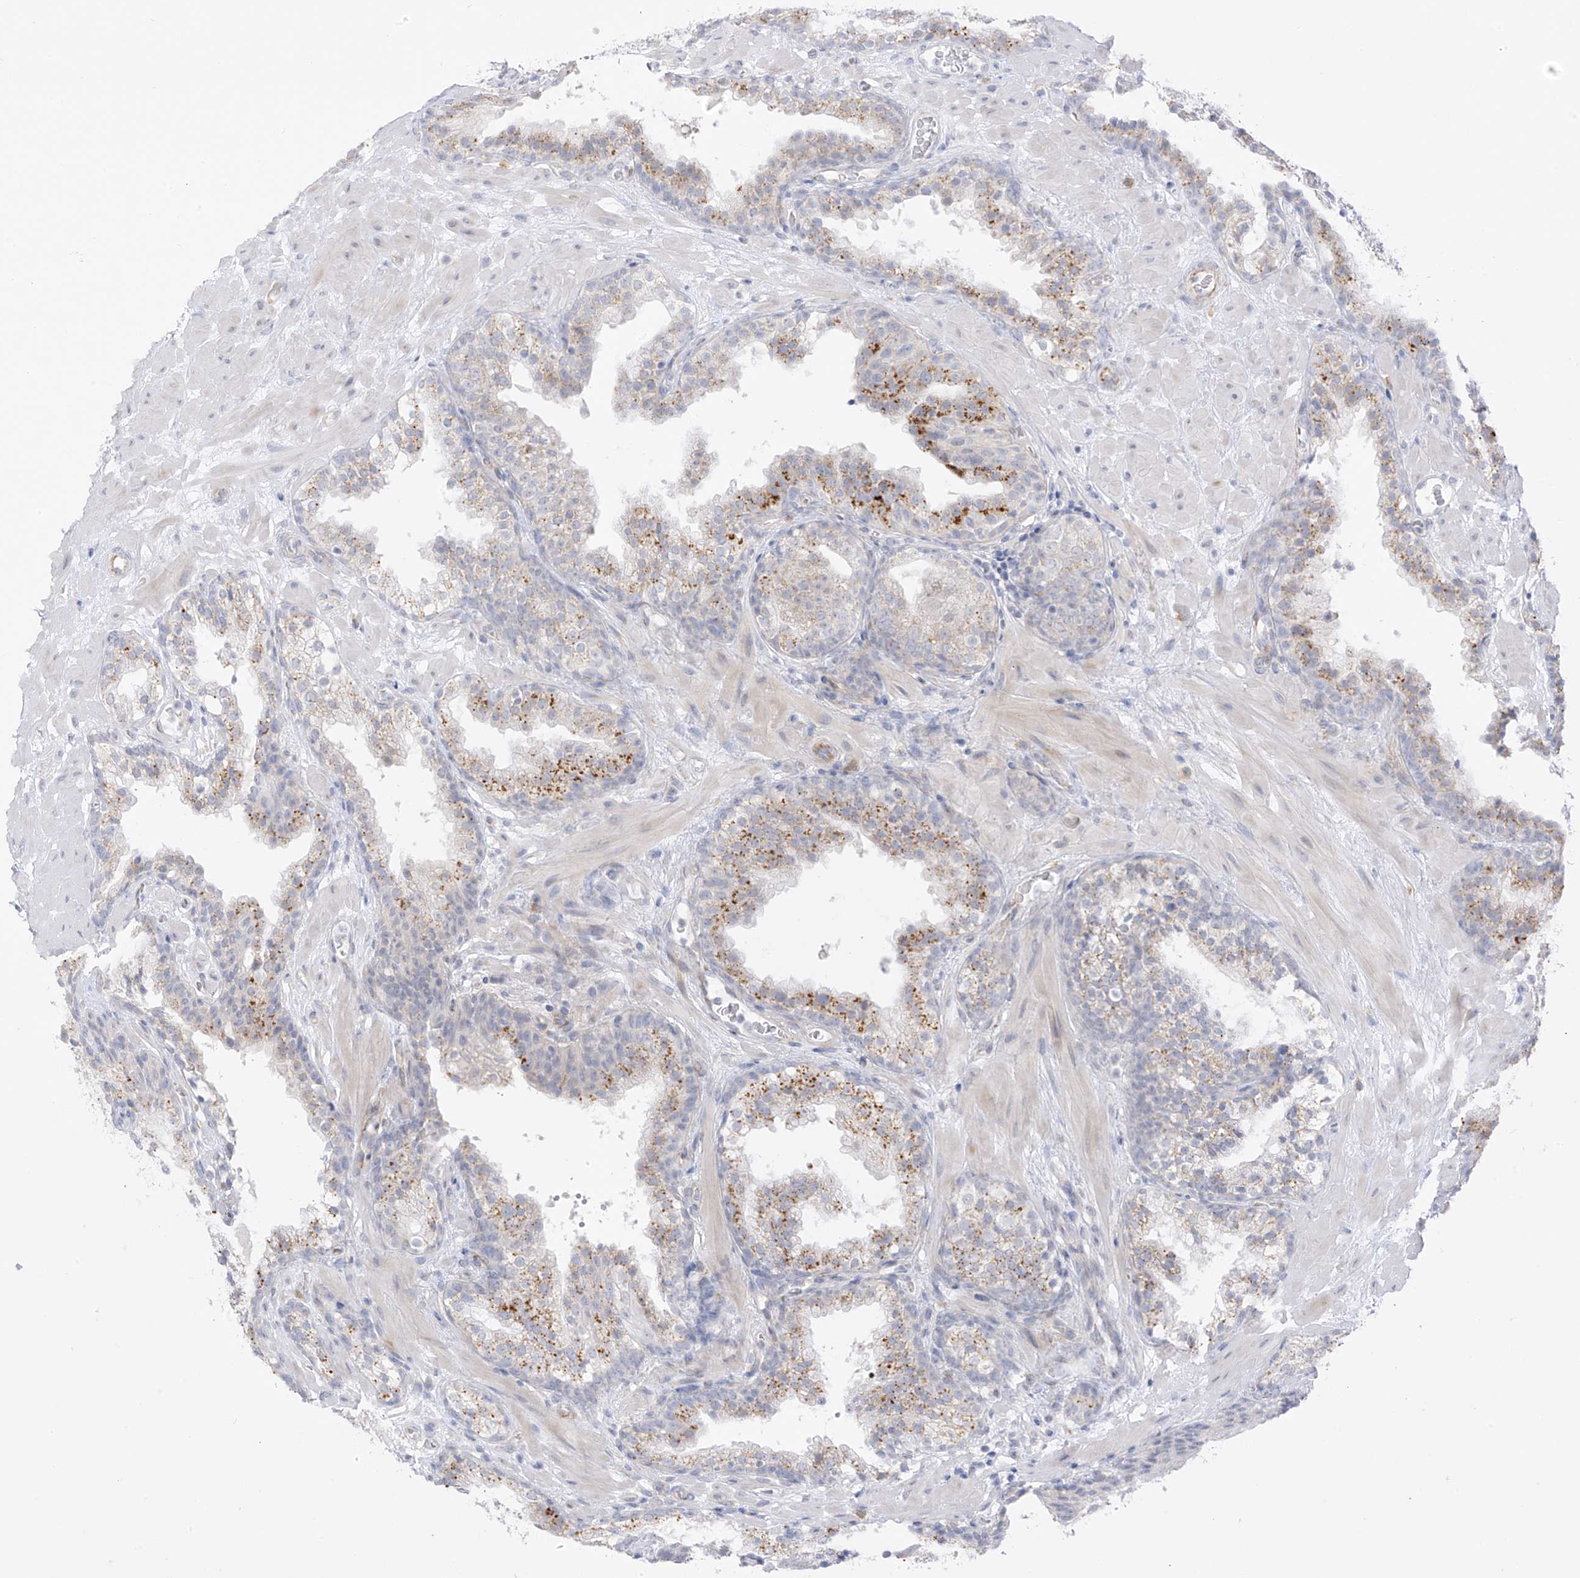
{"staining": {"intensity": "moderate", "quantity": "25%-75%", "location": "cytoplasmic/membranous"}, "tissue": "prostate cancer", "cell_type": "Tumor cells", "image_type": "cancer", "snomed": [{"axis": "morphology", "description": "Adenocarcinoma, High grade"}, {"axis": "topography", "description": "Prostate"}], "caption": "The micrograph exhibits immunohistochemical staining of high-grade adenocarcinoma (prostate). There is moderate cytoplasmic/membranous staining is identified in approximately 25%-75% of tumor cells. The protein is stained brown, and the nuclei are stained in blue (DAB (3,3'-diaminobenzidine) IHC with brightfield microscopy, high magnification).", "gene": "HS6ST2", "patient": {"sex": "male", "age": 56}}